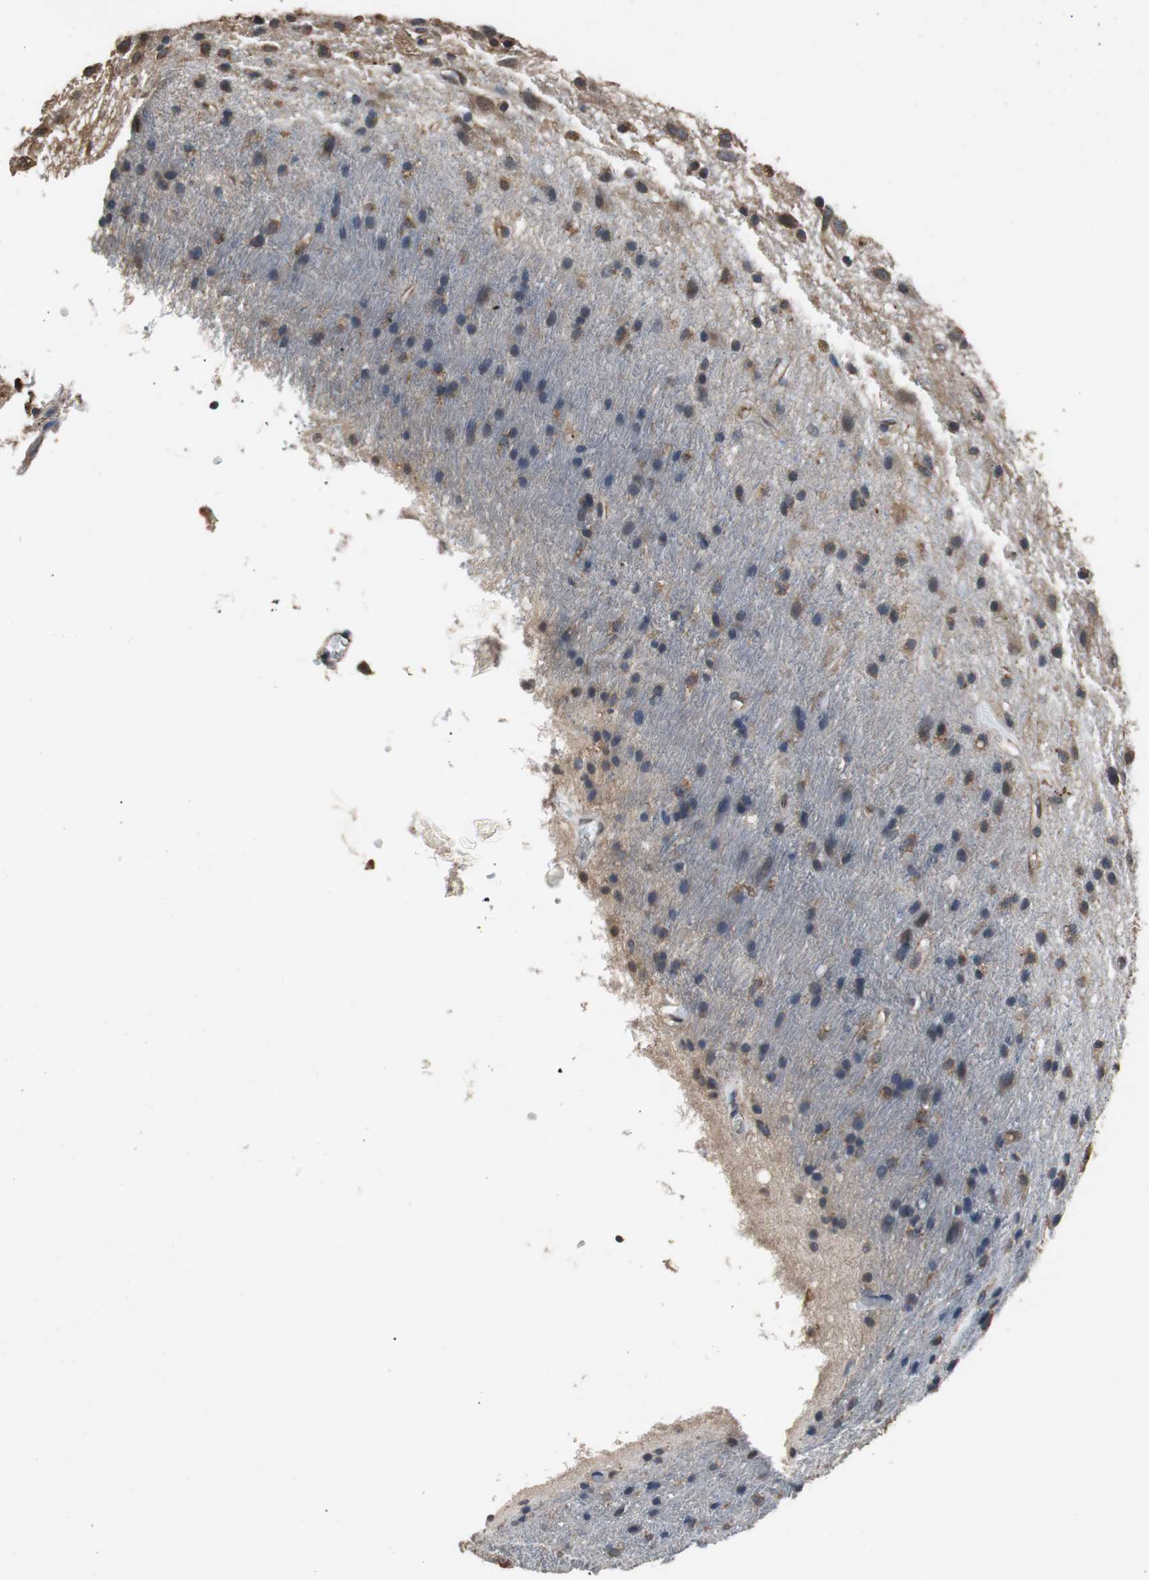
{"staining": {"intensity": "moderate", "quantity": ">75%", "location": "cytoplasmic/membranous"}, "tissue": "glioma", "cell_type": "Tumor cells", "image_type": "cancer", "snomed": [{"axis": "morphology", "description": "Glioma, malignant, Low grade"}, {"axis": "topography", "description": "Brain"}], "caption": "Malignant glioma (low-grade) stained with a brown dye shows moderate cytoplasmic/membranous positive staining in approximately >75% of tumor cells.", "gene": "PITRM1", "patient": {"sex": "male", "age": 77}}